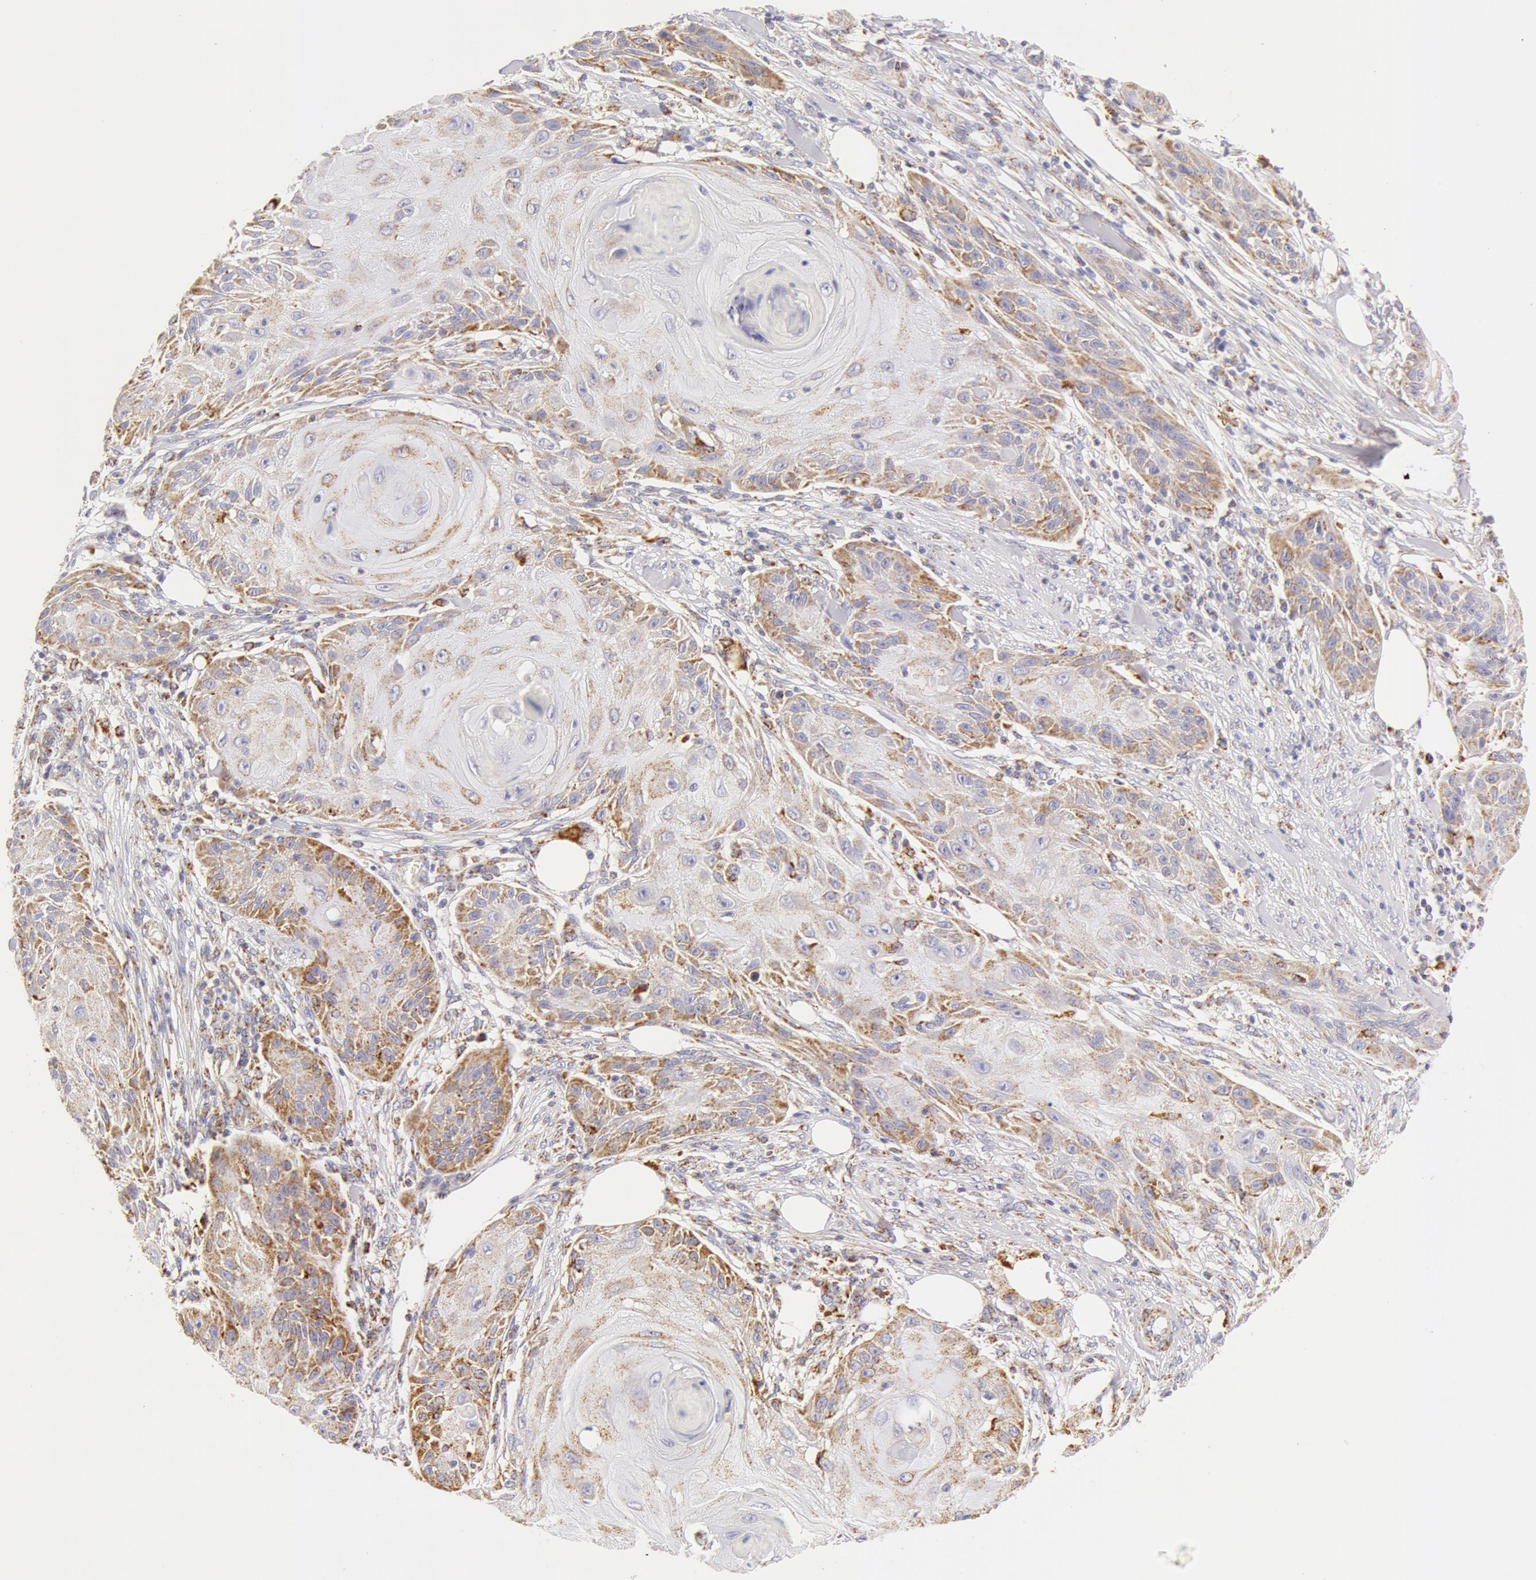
{"staining": {"intensity": "moderate", "quantity": "25%-75%", "location": "cytoplasmic/membranous"}, "tissue": "skin cancer", "cell_type": "Tumor cells", "image_type": "cancer", "snomed": [{"axis": "morphology", "description": "Squamous cell carcinoma, NOS"}, {"axis": "topography", "description": "Skin"}], "caption": "Immunohistochemistry histopathology image of neoplastic tissue: human squamous cell carcinoma (skin) stained using immunohistochemistry reveals medium levels of moderate protein expression localized specifically in the cytoplasmic/membranous of tumor cells, appearing as a cytoplasmic/membranous brown color.", "gene": "ATP5F1B", "patient": {"sex": "female", "age": 88}}